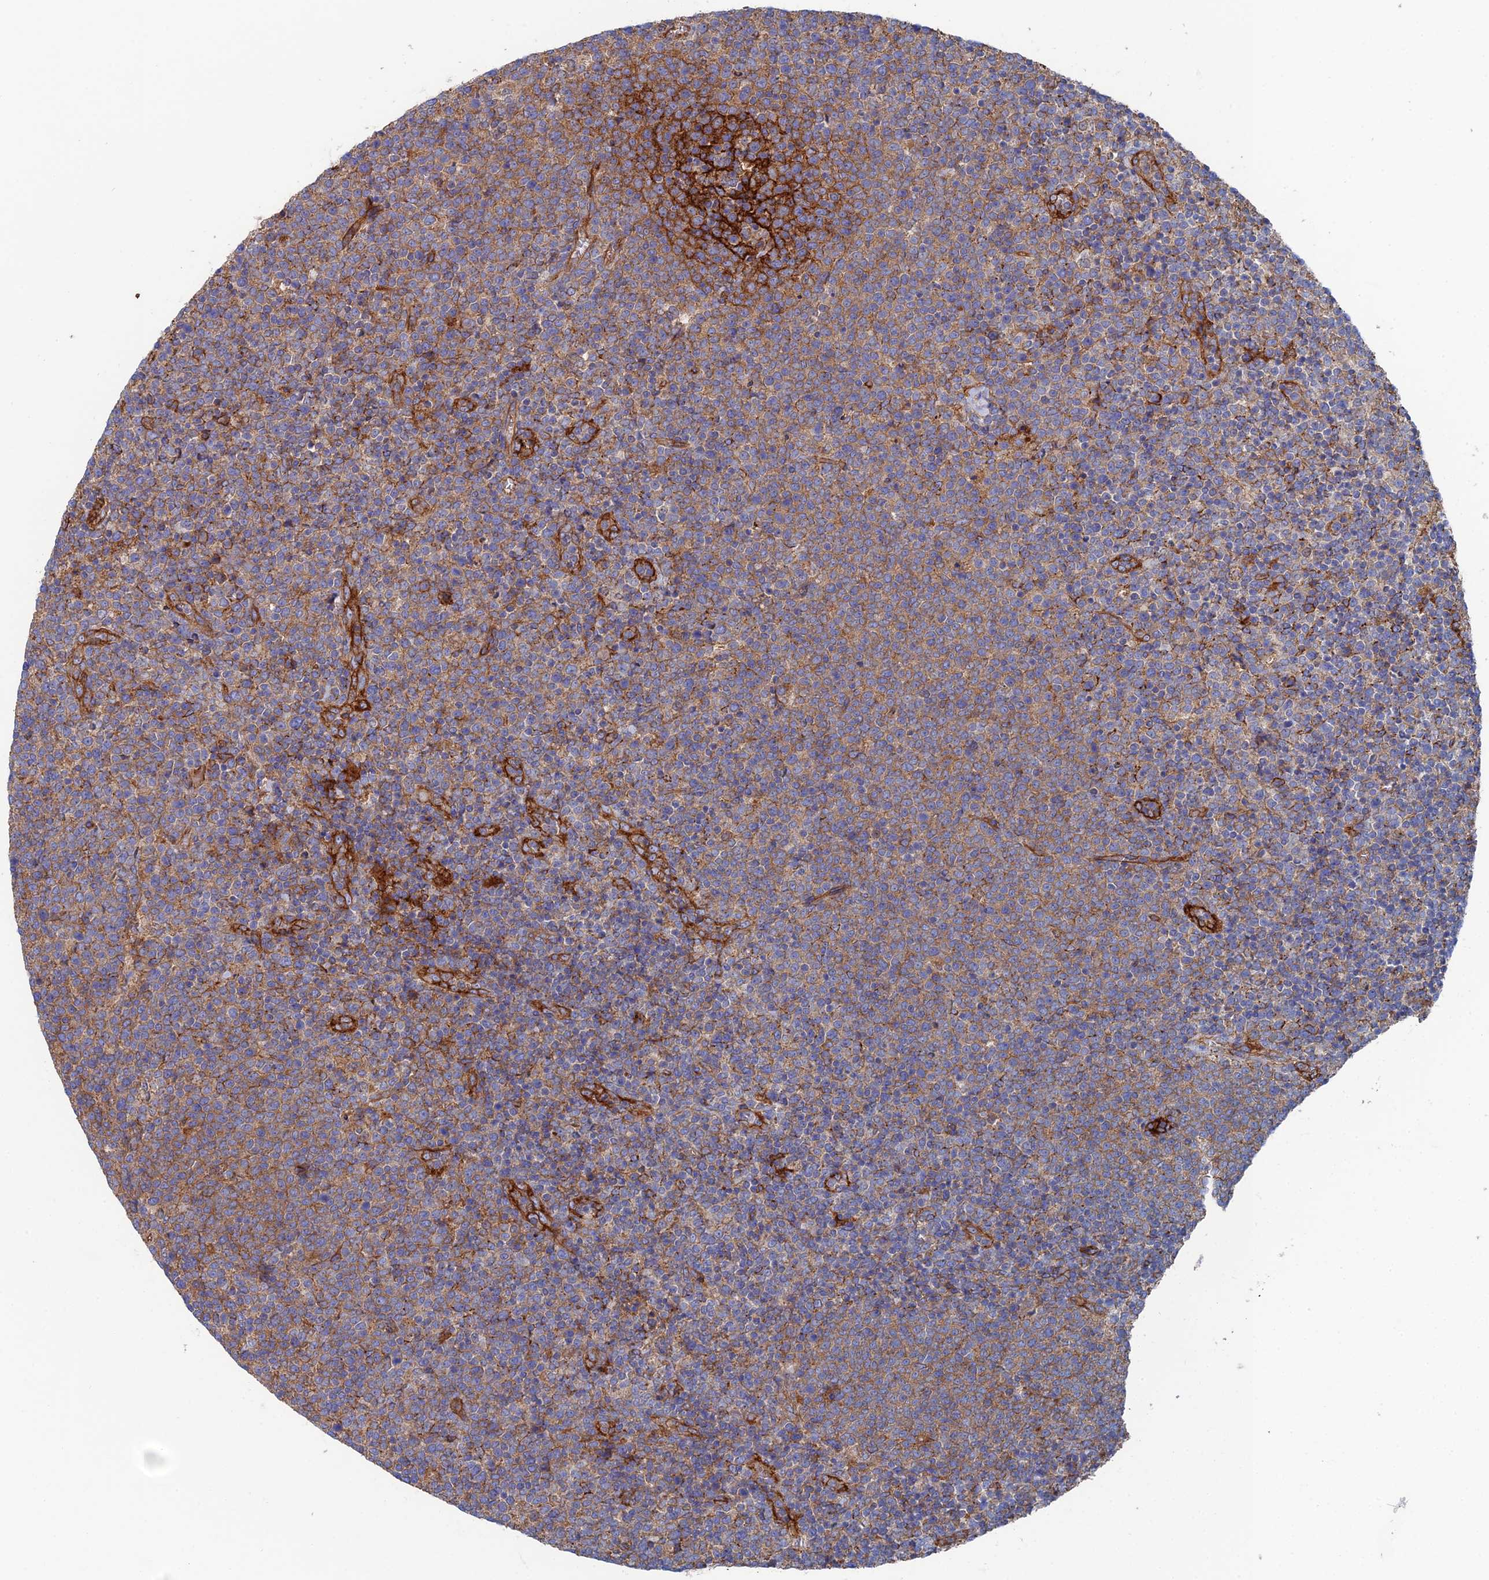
{"staining": {"intensity": "moderate", "quantity": "25%-75%", "location": "cytoplasmic/membranous"}, "tissue": "lymphoma", "cell_type": "Tumor cells", "image_type": "cancer", "snomed": [{"axis": "morphology", "description": "Malignant lymphoma, non-Hodgkin's type, High grade"}, {"axis": "topography", "description": "Lymph node"}], "caption": "Protein expression analysis of lymphoma reveals moderate cytoplasmic/membranous expression in about 25%-75% of tumor cells.", "gene": "SNX11", "patient": {"sex": "male", "age": 61}}